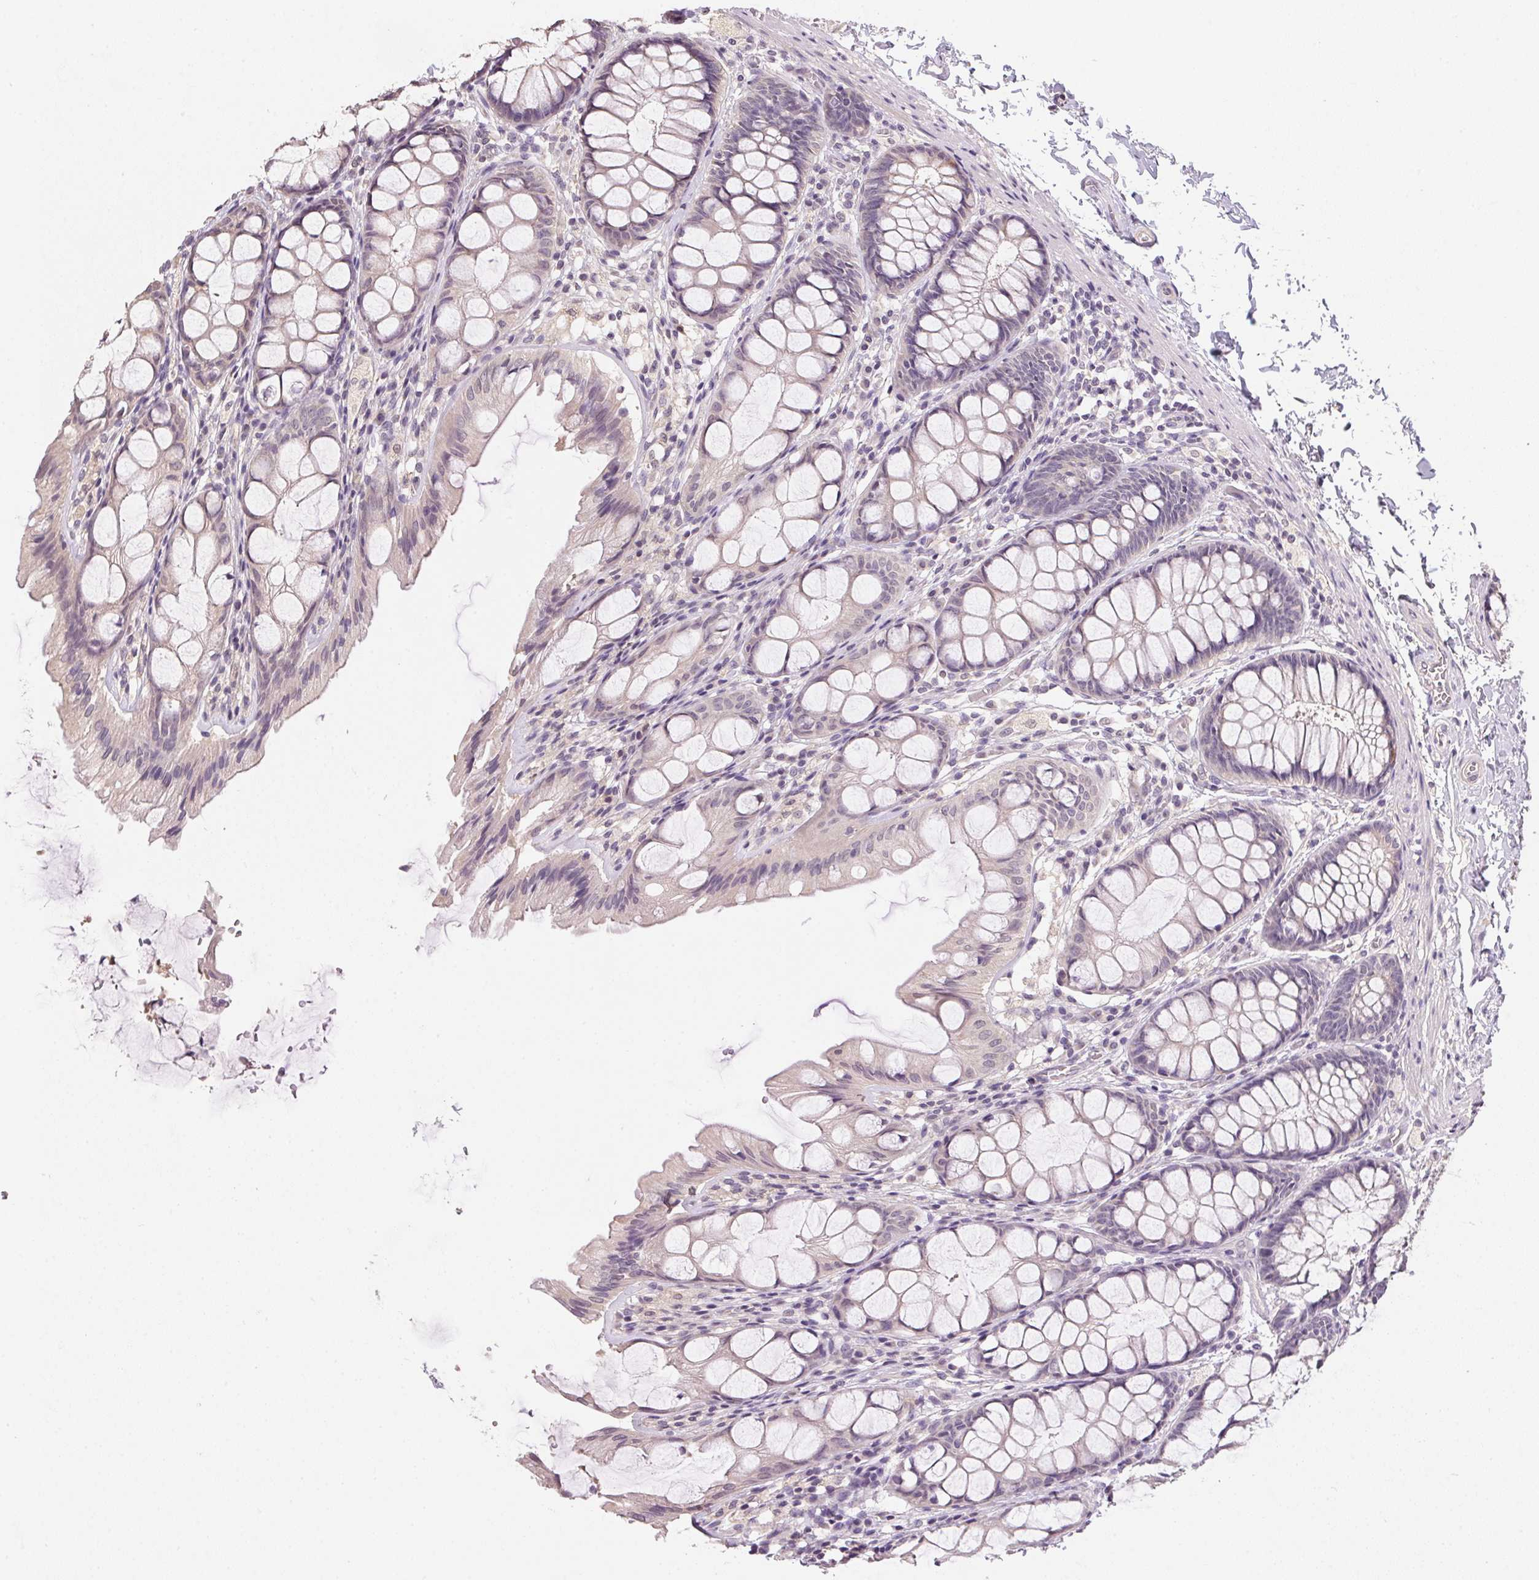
{"staining": {"intensity": "negative", "quantity": "none", "location": "none"}, "tissue": "colon", "cell_type": "Endothelial cells", "image_type": "normal", "snomed": [{"axis": "morphology", "description": "Normal tissue, NOS"}, {"axis": "topography", "description": "Colon"}], "caption": "IHC of benign human colon shows no staining in endothelial cells. (DAB (3,3'-diaminobenzidine) immunohistochemistry with hematoxylin counter stain).", "gene": "ALDH8A1", "patient": {"sex": "male", "age": 47}}